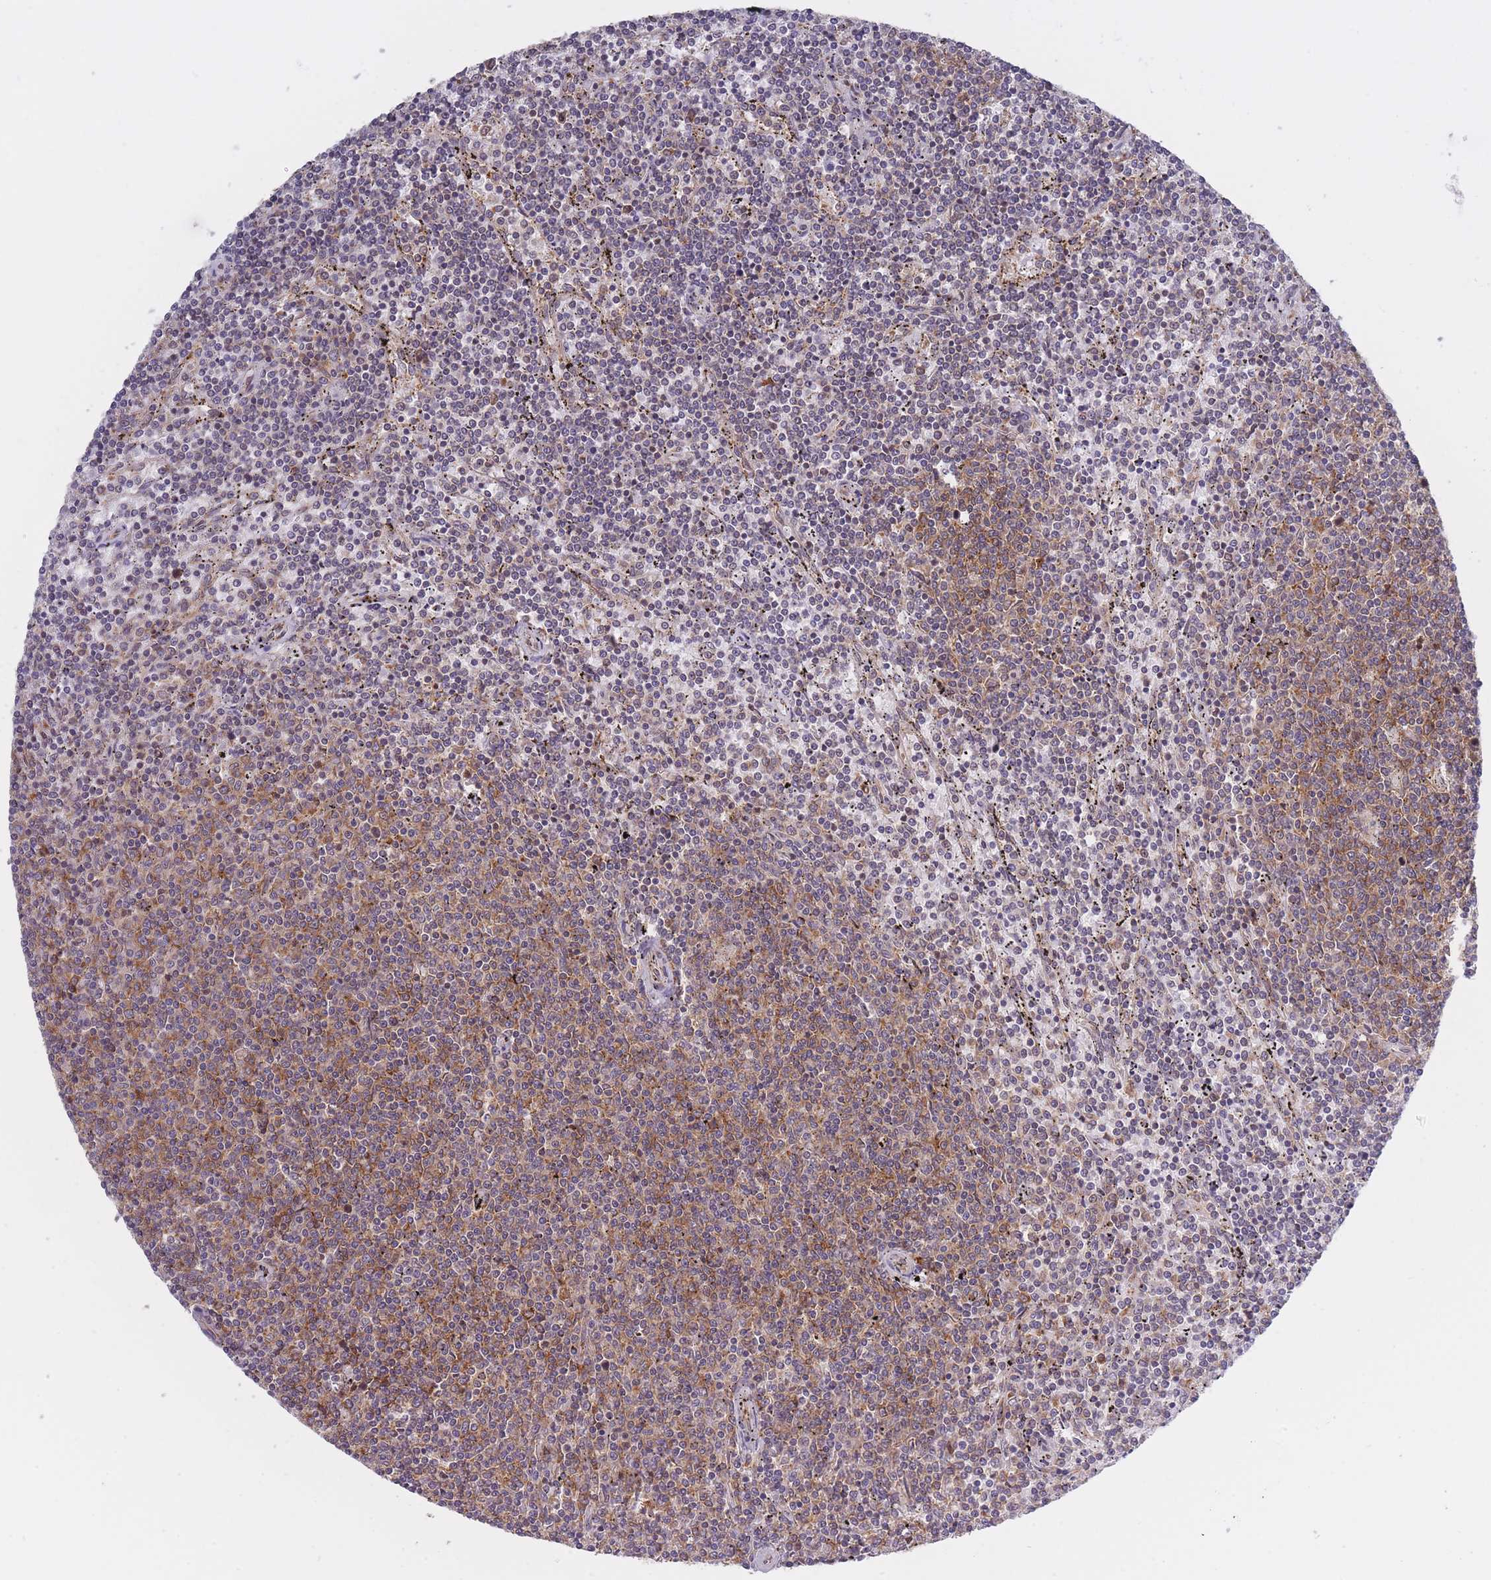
{"staining": {"intensity": "moderate", "quantity": "25%-75%", "location": "cytoplasmic/membranous"}, "tissue": "lymphoma", "cell_type": "Tumor cells", "image_type": "cancer", "snomed": [{"axis": "morphology", "description": "Malignant lymphoma, non-Hodgkin's type, Low grade"}, {"axis": "topography", "description": "Spleen"}], "caption": "This is an image of IHC staining of malignant lymphoma, non-Hodgkin's type (low-grade), which shows moderate positivity in the cytoplasmic/membranous of tumor cells.", "gene": "CCDC124", "patient": {"sex": "female", "age": 50}}